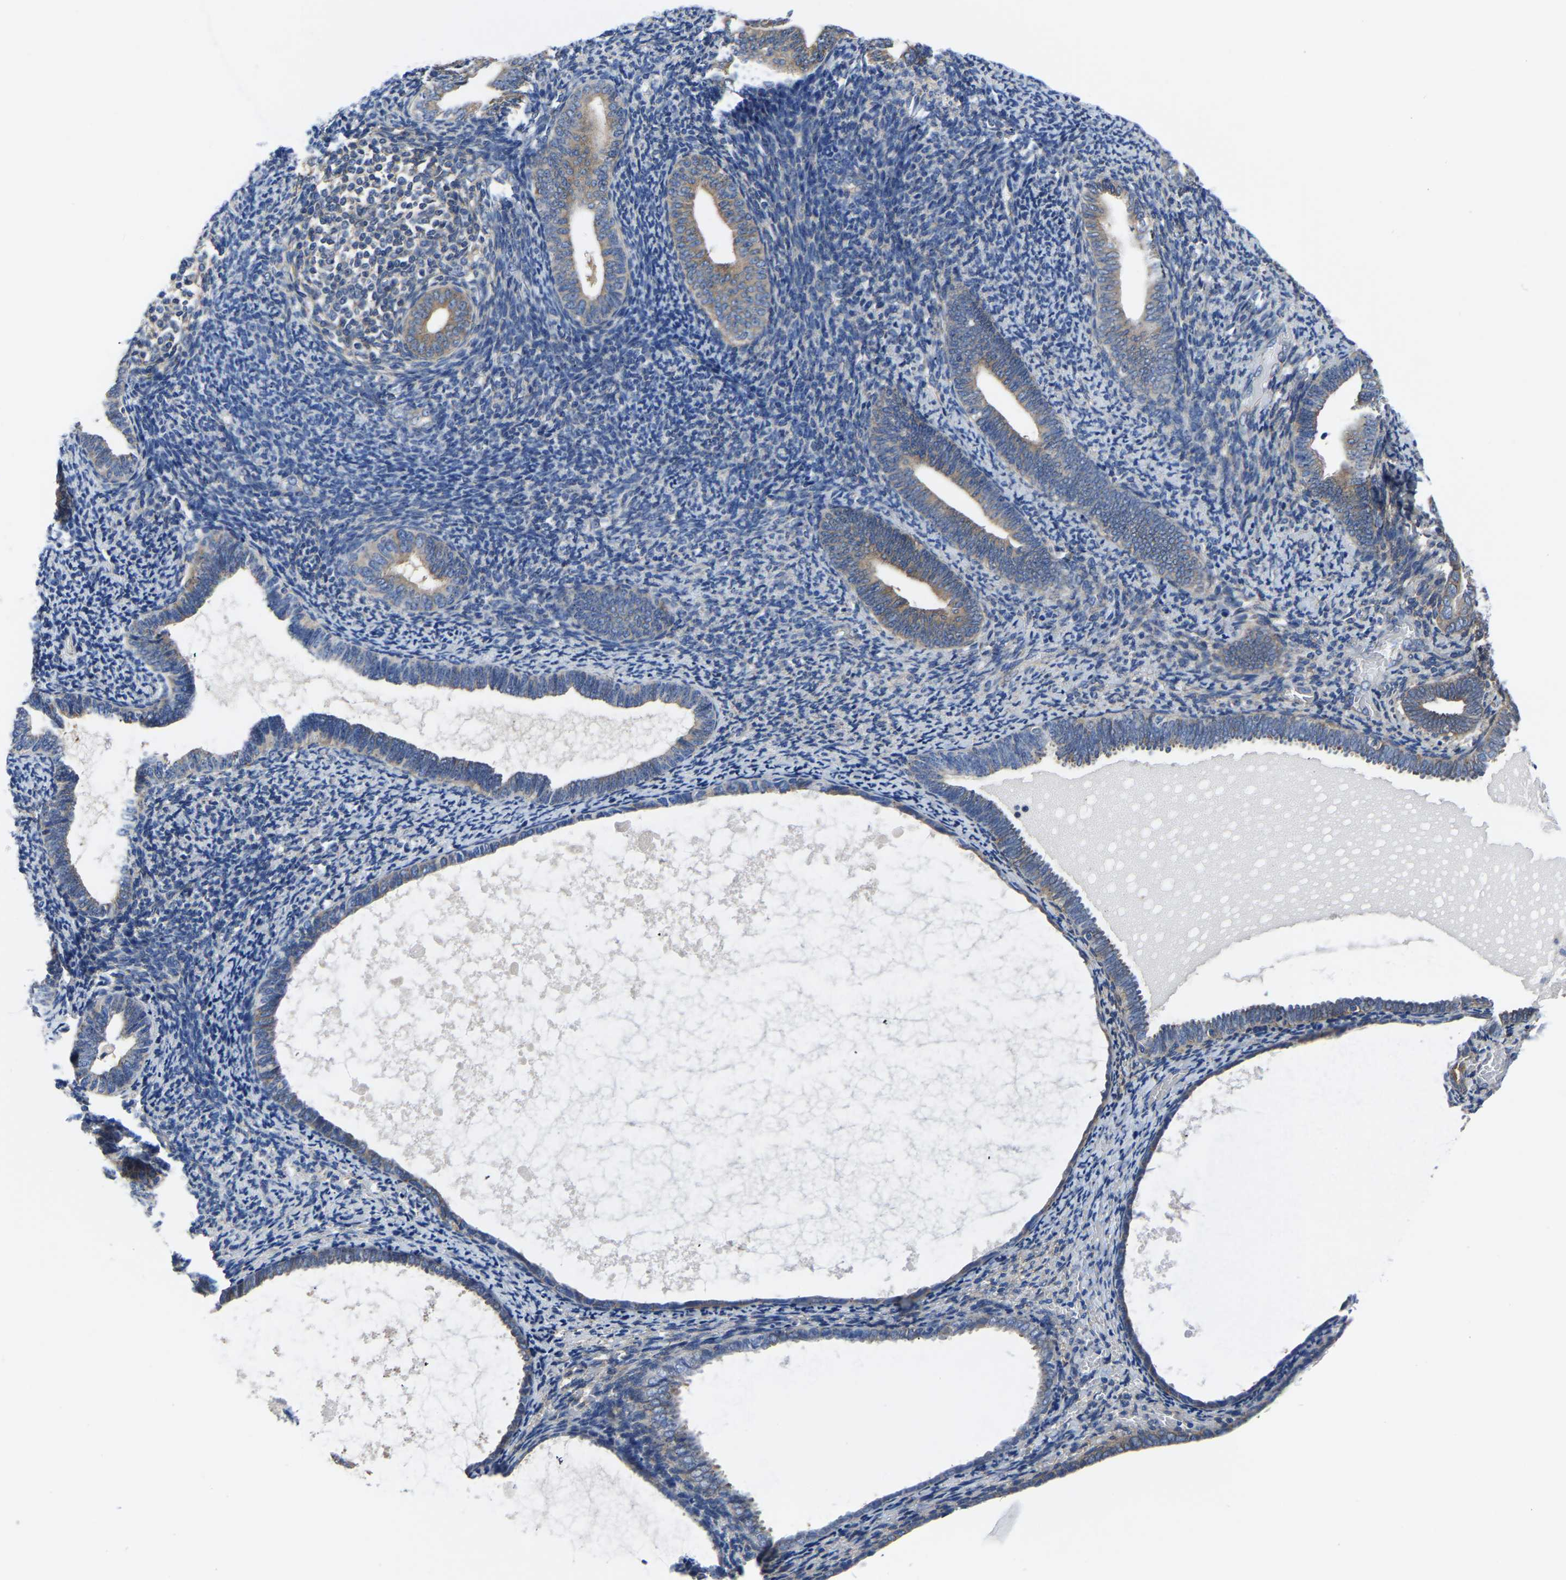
{"staining": {"intensity": "negative", "quantity": "none", "location": "none"}, "tissue": "endometrium", "cell_type": "Cells in endometrial stroma", "image_type": "normal", "snomed": [{"axis": "morphology", "description": "Normal tissue, NOS"}, {"axis": "topography", "description": "Endometrium"}], "caption": "DAB (3,3'-diaminobenzidine) immunohistochemical staining of benign endometrium displays no significant staining in cells in endometrial stroma.", "gene": "TFG", "patient": {"sex": "female", "age": 66}}